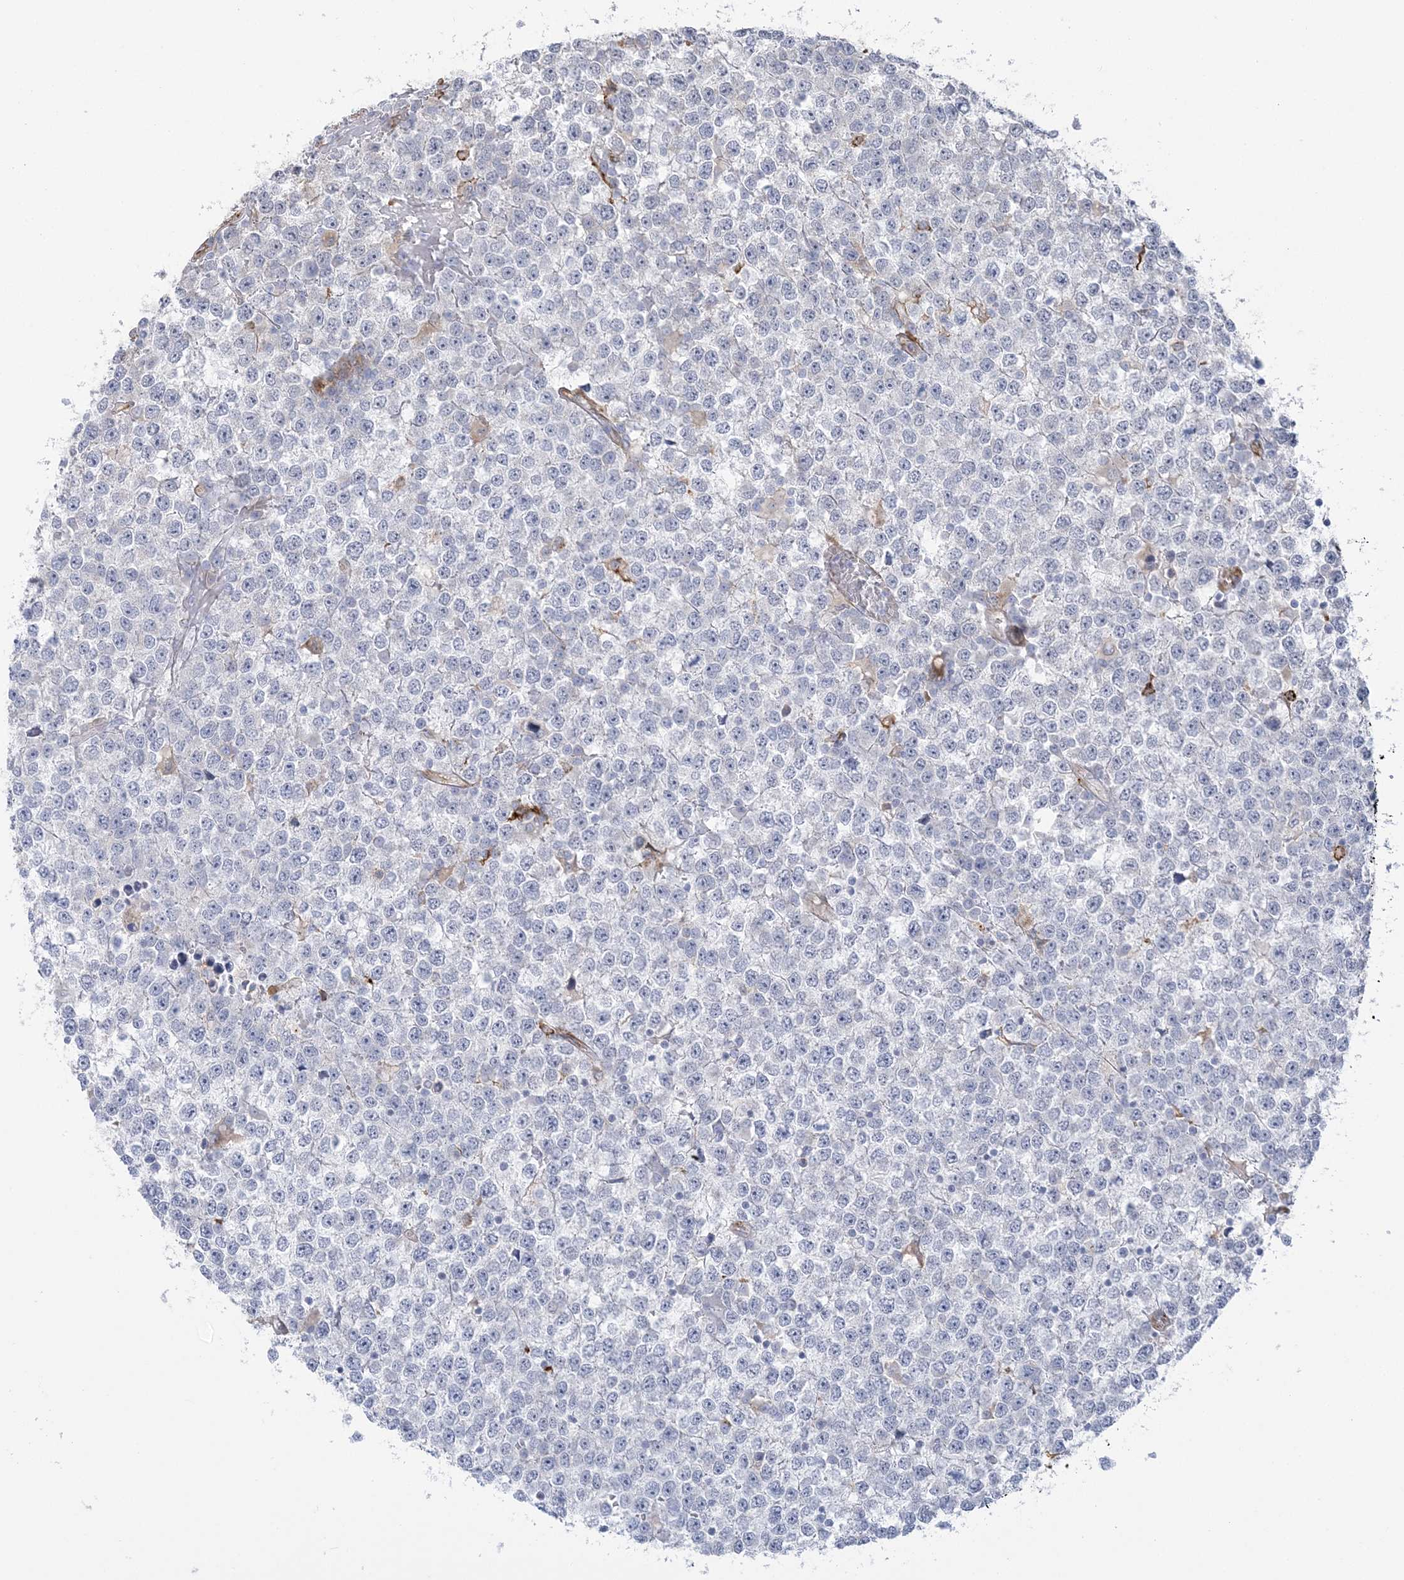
{"staining": {"intensity": "negative", "quantity": "none", "location": "none"}, "tissue": "testis cancer", "cell_type": "Tumor cells", "image_type": "cancer", "snomed": [{"axis": "morphology", "description": "Seminoma, NOS"}, {"axis": "topography", "description": "Testis"}], "caption": "Tumor cells show no significant protein staining in testis cancer (seminoma).", "gene": "HAAO", "patient": {"sex": "male", "age": 65}}